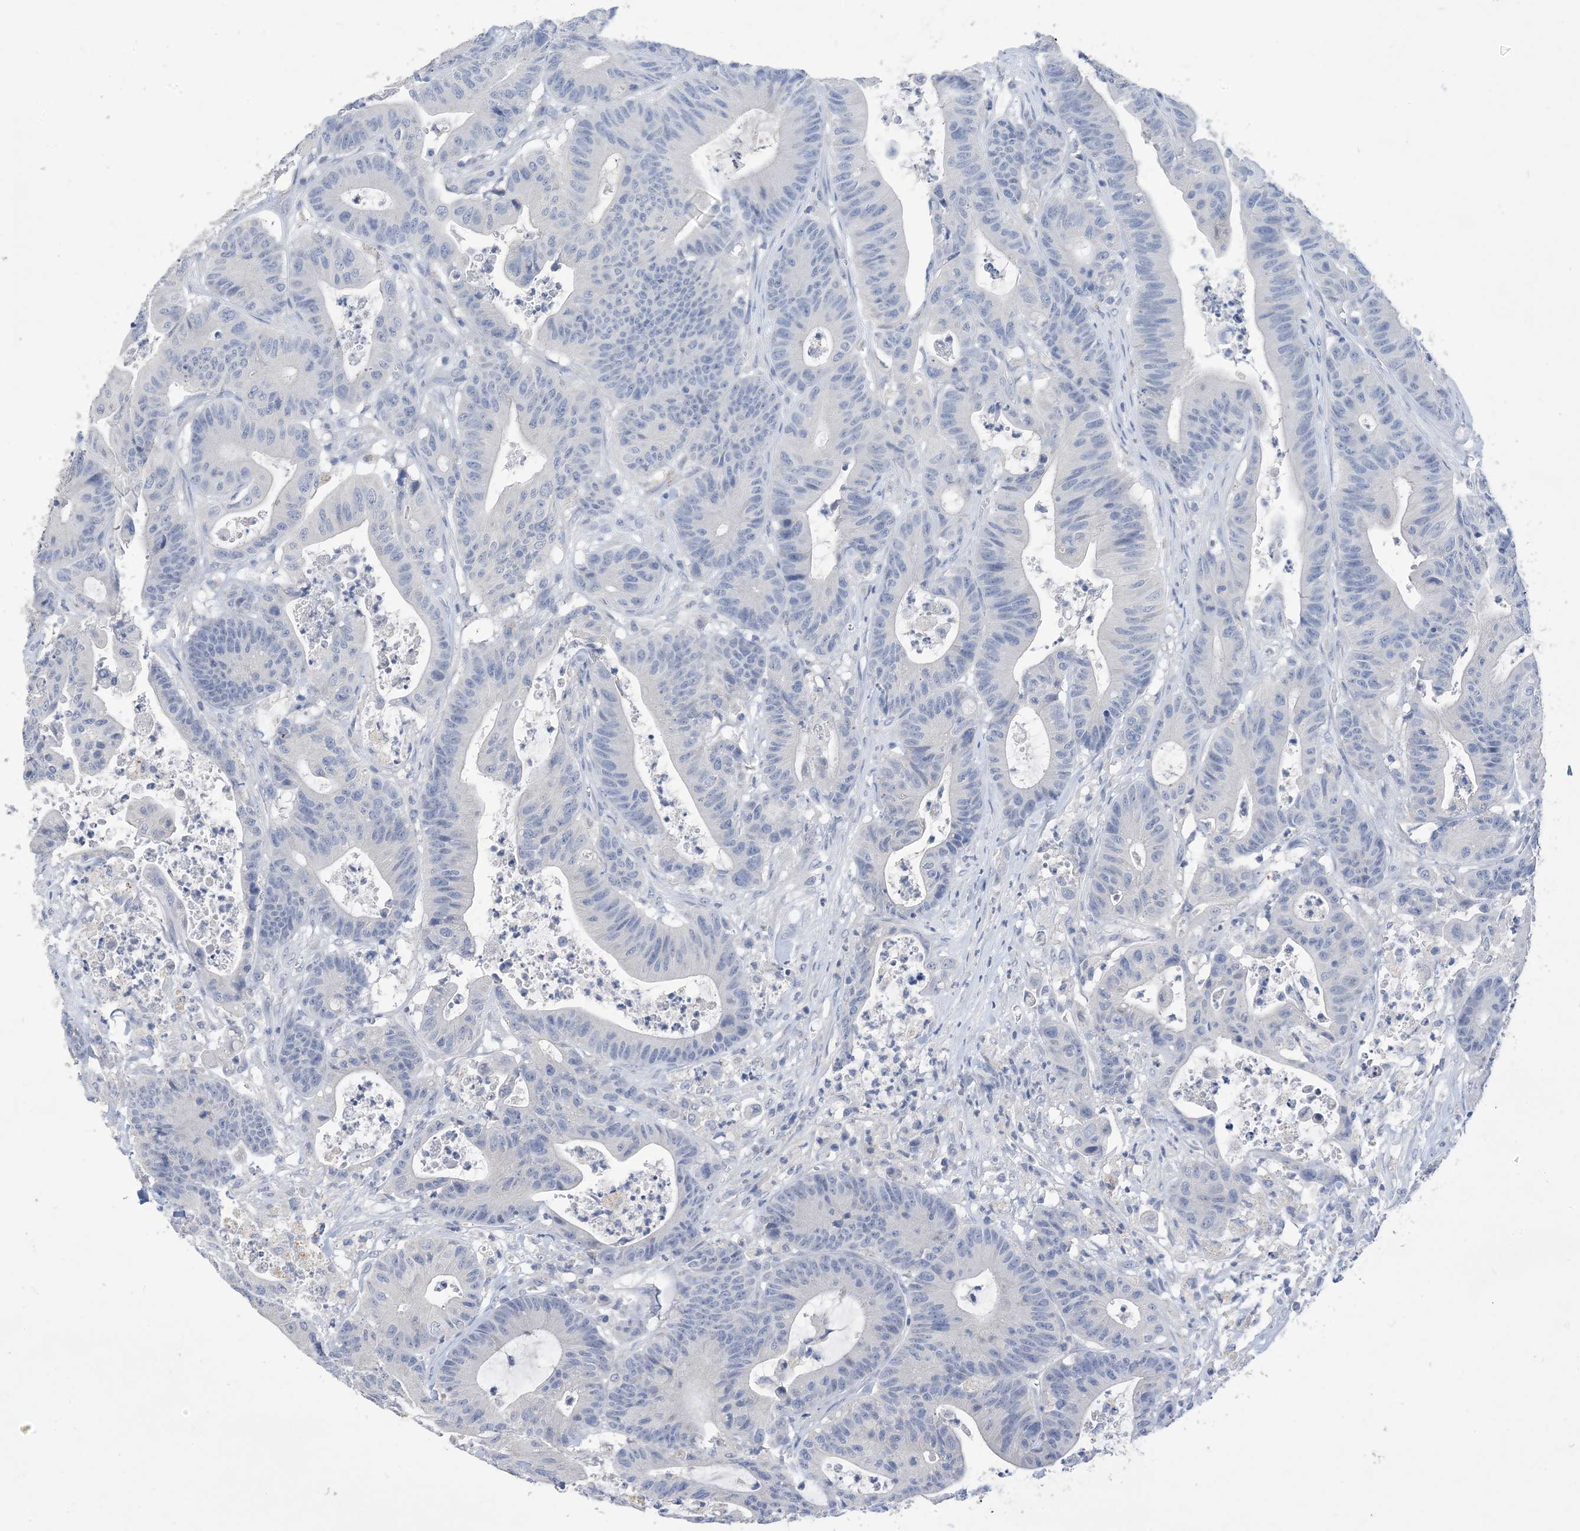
{"staining": {"intensity": "moderate", "quantity": "25%-75%", "location": "cytoplasmic/membranous"}, "tissue": "colorectal cancer", "cell_type": "Tumor cells", "image_type": "cancer", "snomed": [{"axis": "morphology", "description": "Adenocarcinoma, NOS"}, {"axis": "topography", "description": "Colon"}], "caption": "Colorectal adenocarcinoma stained with a protein marker shows moderate staining in tumor cells.", "gene": "DSC3", "patient": {"sex": "female", "age": 84}}